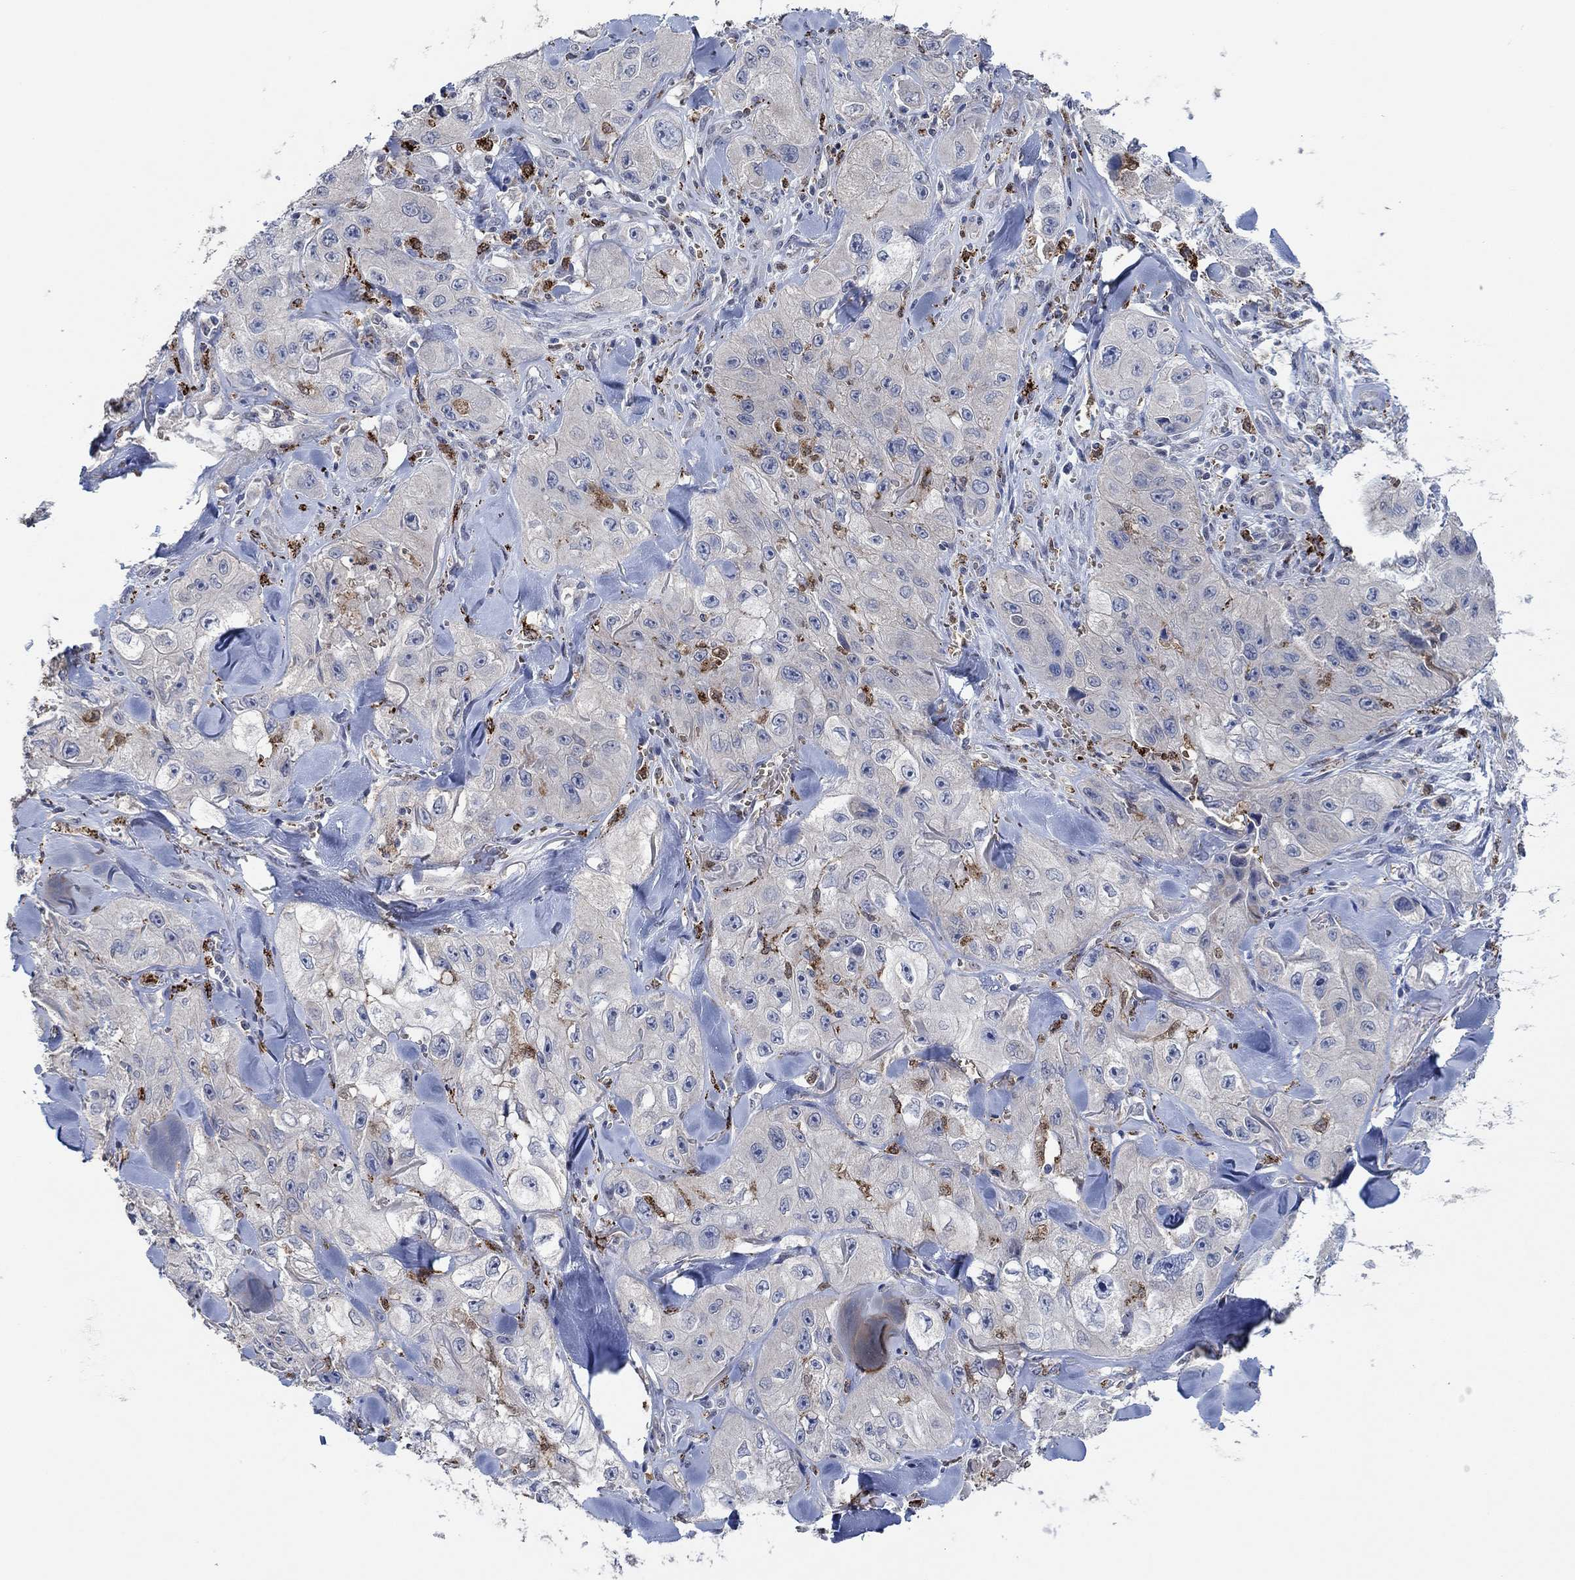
{"staining": {"intensity": "negative", "quantity": "none", "location": "none"}, "tissue": "skin cancer", "cell_type": "Tumor cells", "image_type": "cancer", "snomed": [{"axis": "morphology", "description": "Squamous cell carcinoma, NOS"}, {"axis": "topography", "description": "Skin"}, {"axis": "topography", "description": "Subcutis"}], "caption": "Immunohistochemistry (IHC) of human skin cancer (squamous cell carcinoma) shows no positivity in tumor cells.", "gene": "MPP1", "patient": {"sex": "male", "age": 73}}